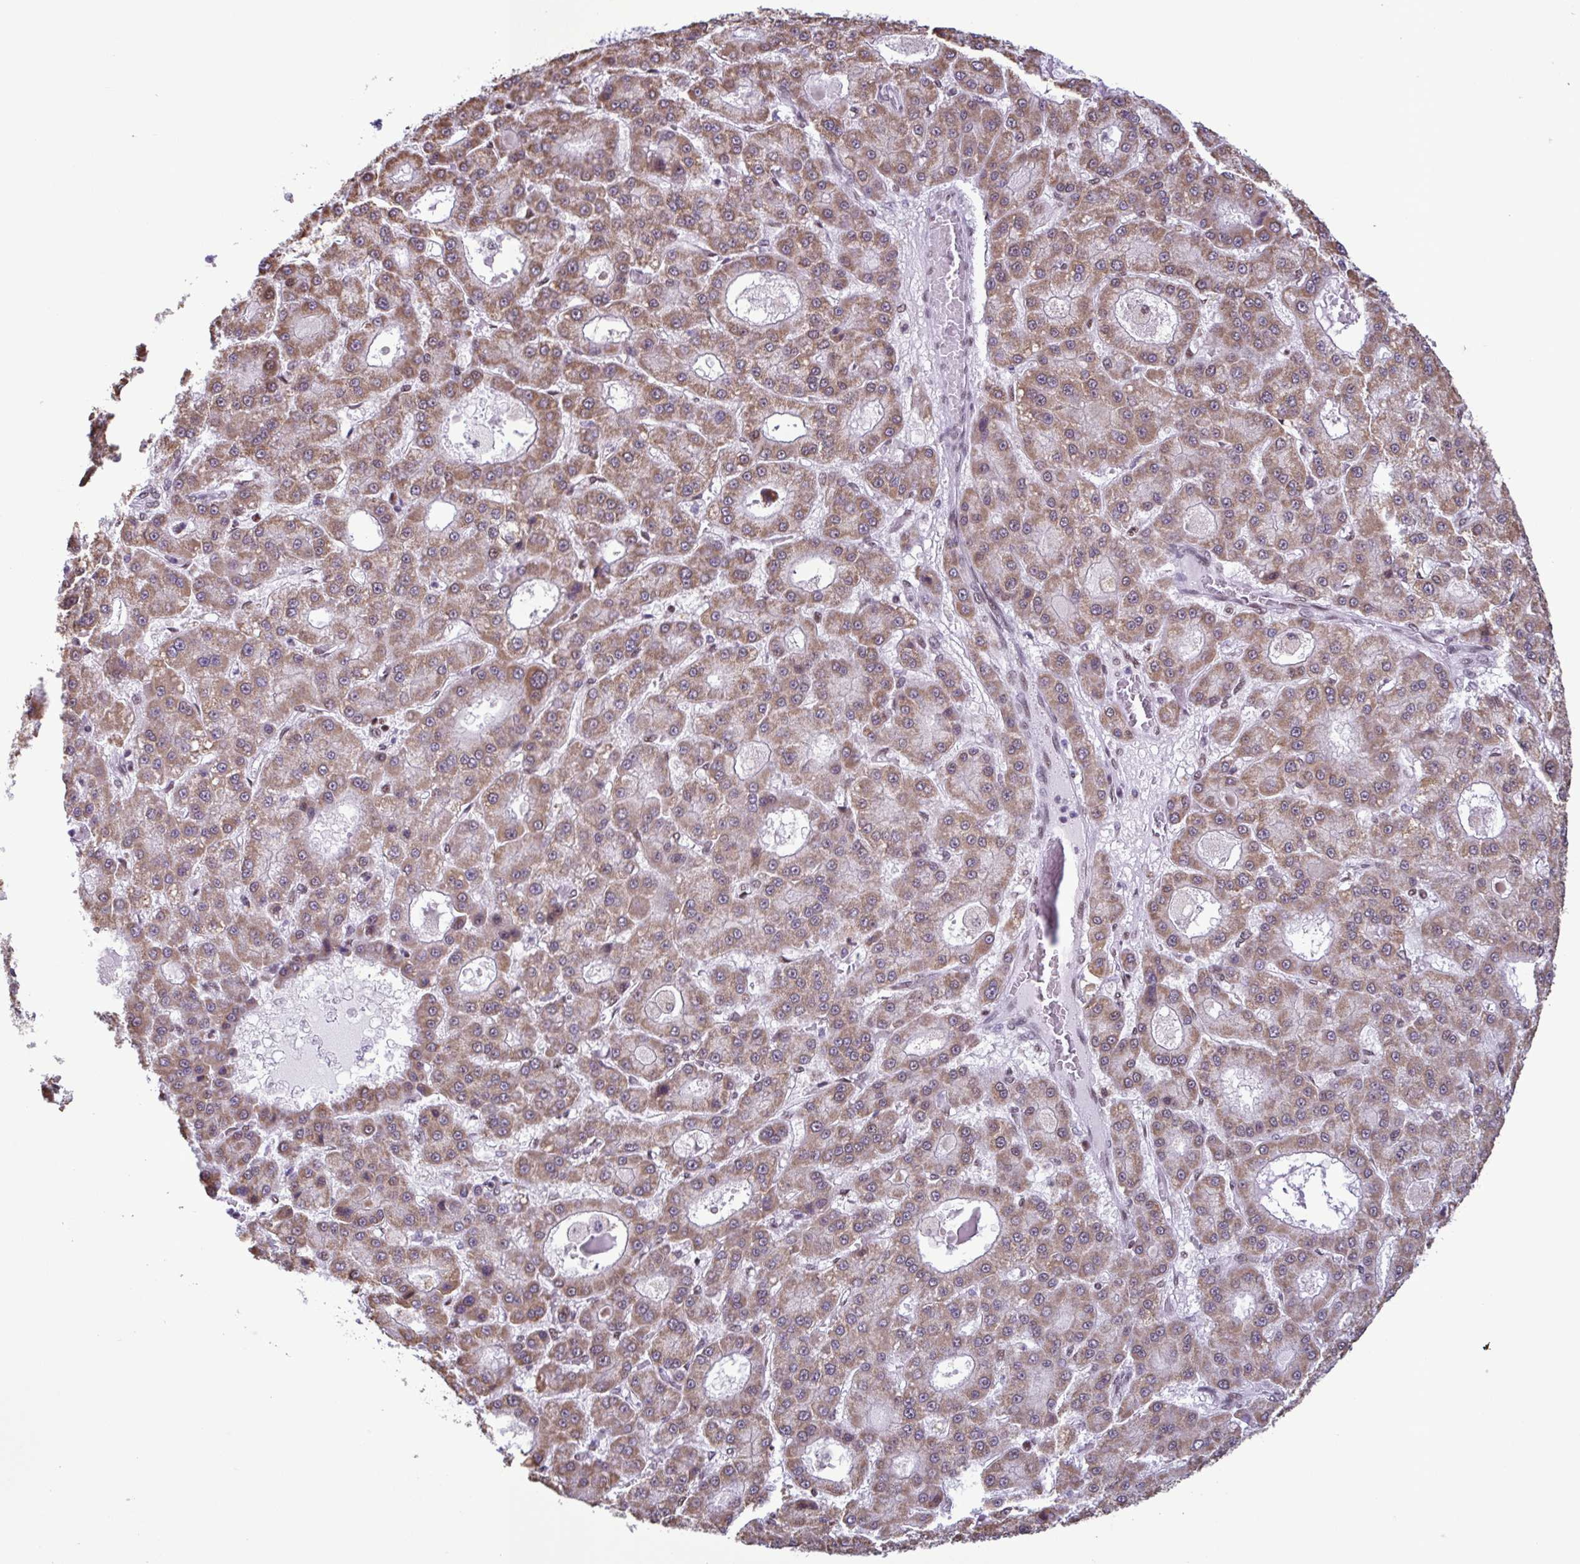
{"staining": {"intensity": "moderate", "quantity": ">75%", "location": "cytoplasmic/membranous"}, "tissue": "liver cancer", "cell_type": "Tumor cells", "image_type": "cancer", "snomed": [{"axis": "morphology", "description": "Carcinoma, Hepatocellular, NOS"}, {"axis": "topography", "description": "Liver"}], "caption": "Human liver hepatocellular carcinoma stained for a protein (brown) exhibits moderate cytoplasmic/membranous positive positivity in about >75% of tumor cells.", "gene": "TIMM21", "patient": {"sex": "male", "age": 70}}